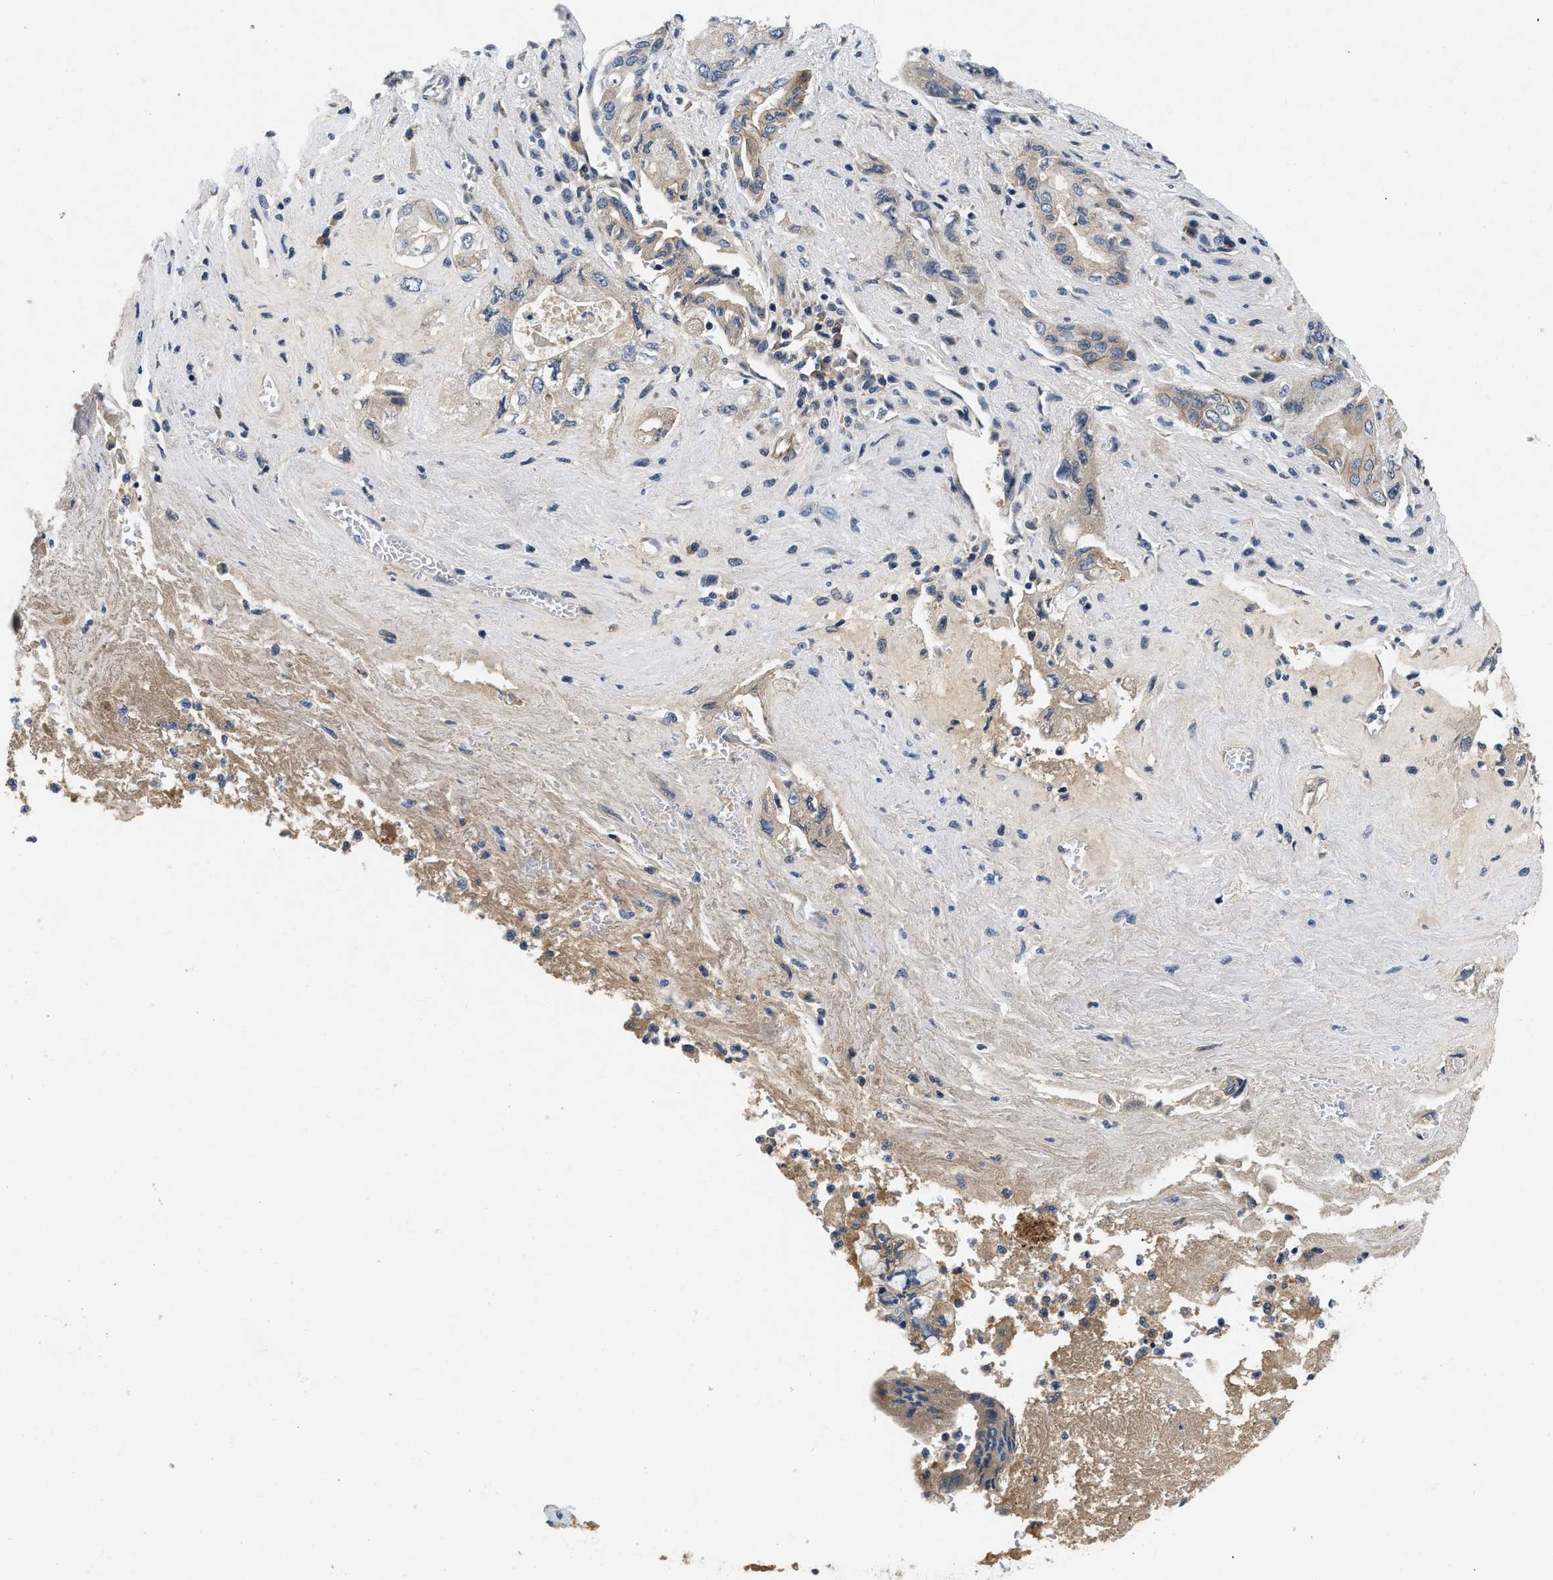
{"staining": {"intensity": "weak", "quantity": "25%-75%", "location": "cytoplasmic/membranous"}, "tissue": "pancreatic cancer", "cell_type": "Tumor cells", "image_type": "cancer", "snomed": [{"axis": "morphology", "description": "Adenocarcinoma, NOS"}, {"axis": "topography", "description": "Pancreas"}], "caption": "A photomicrograph of adenocarcinoma (pancreatic) stained for a protein demonstrates weak cytoplasmic/membranous brown staining in tumor cells.", "gene": "PDP1", "patient": {"sex": "female", "age": 73}}